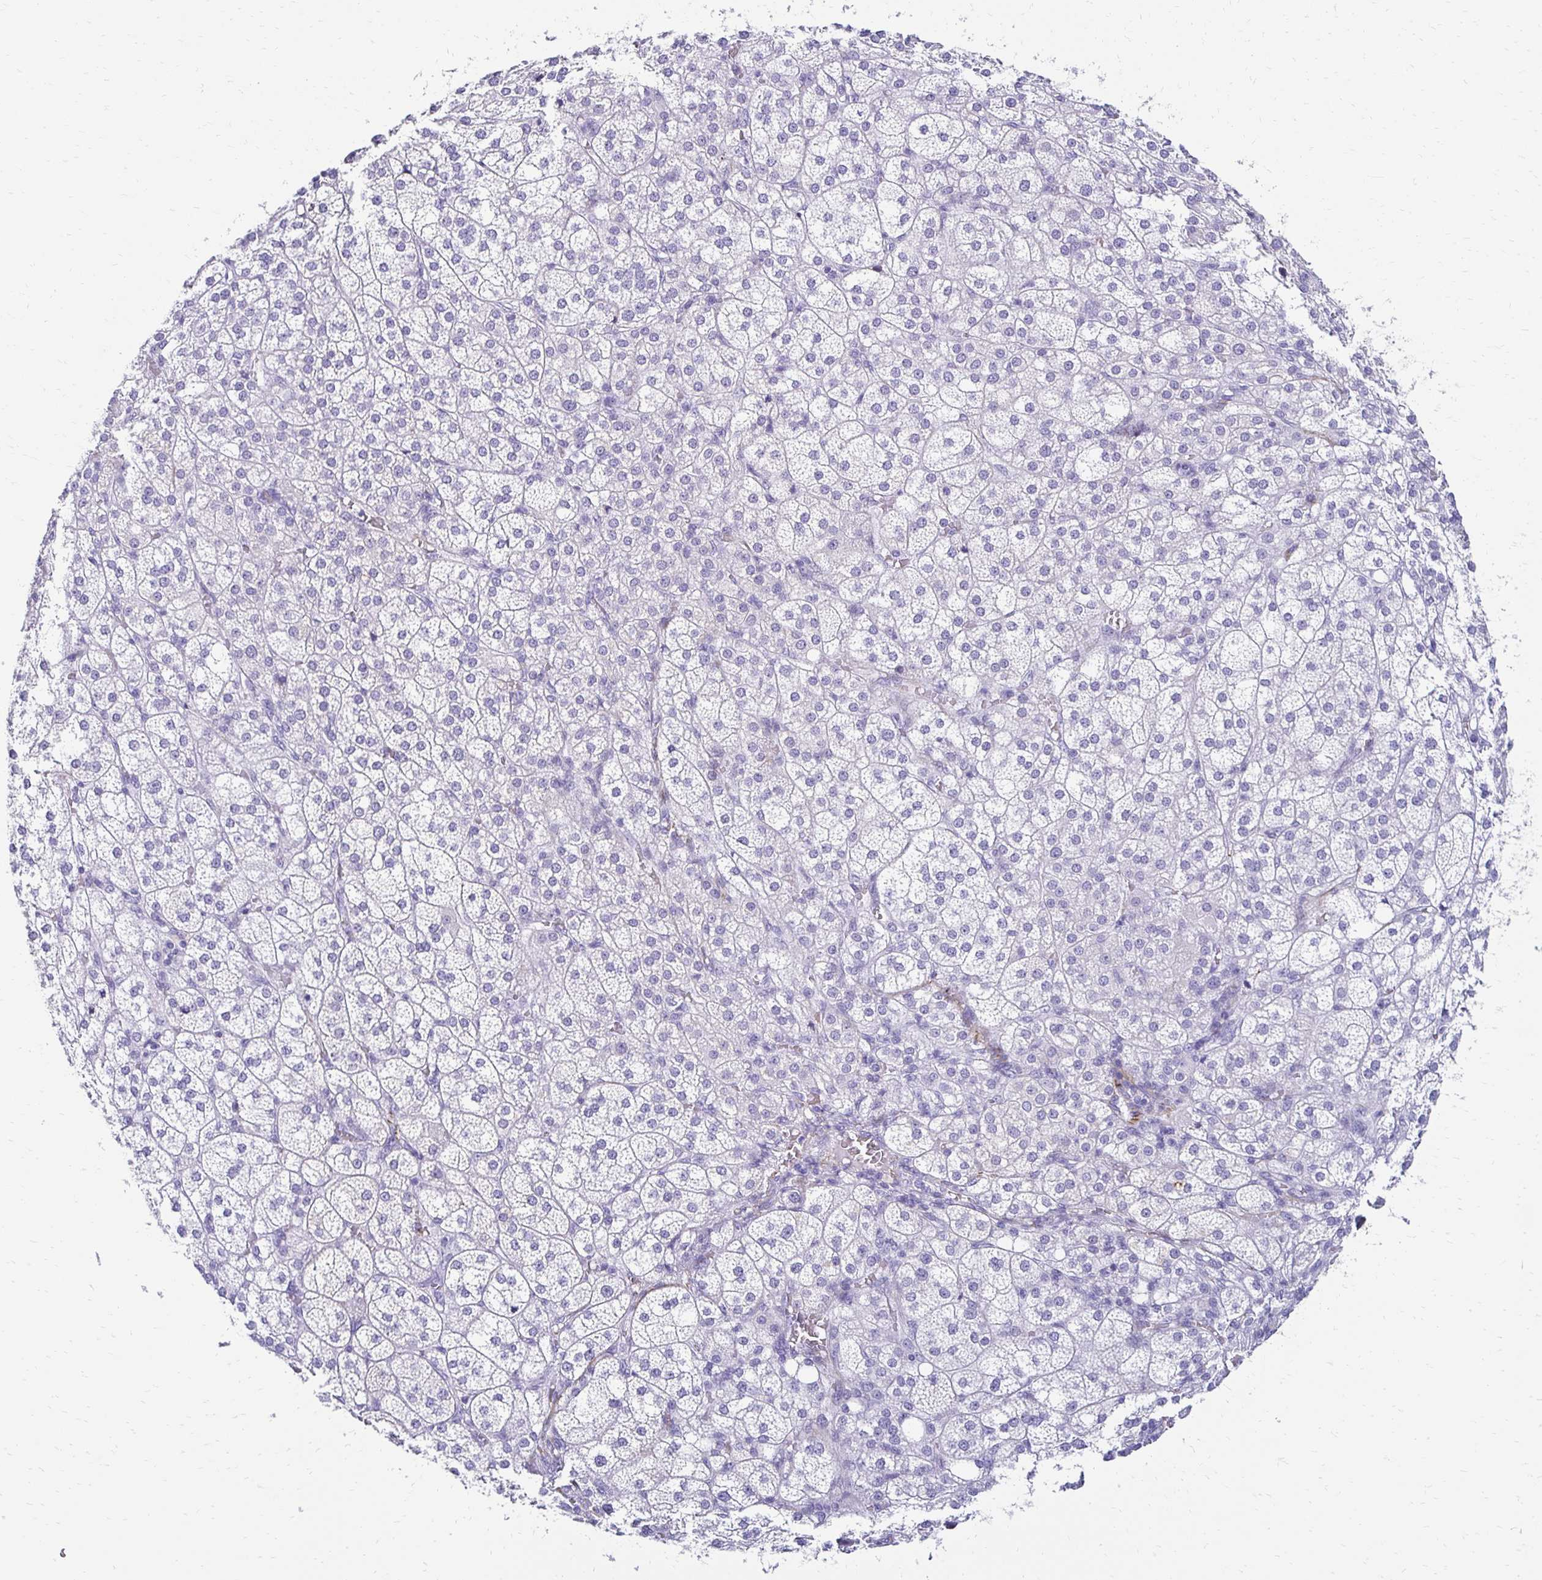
{"staining": {"intensity": "negative", "quantity": "none", "location": "none"}, "tissue": "adrenal gland", "cell_type": "Glandular cells", "image_type": "normal", "snomed": [{"axis": "morphology", "description": "Normal tissue, NOS"}, {"axis": "topography", "description": "Adrenal gland"}], "caption": "Glandular cells show no significant expression in benign adrenal gland. (Stains: DAB immunohistochemistry (IHC) with hematoxylin counter stain, Microscopy: brightfield microscopy at high magnification).", "gene": "TMEM54", "patient": {"sex": "female", "age": 60}}